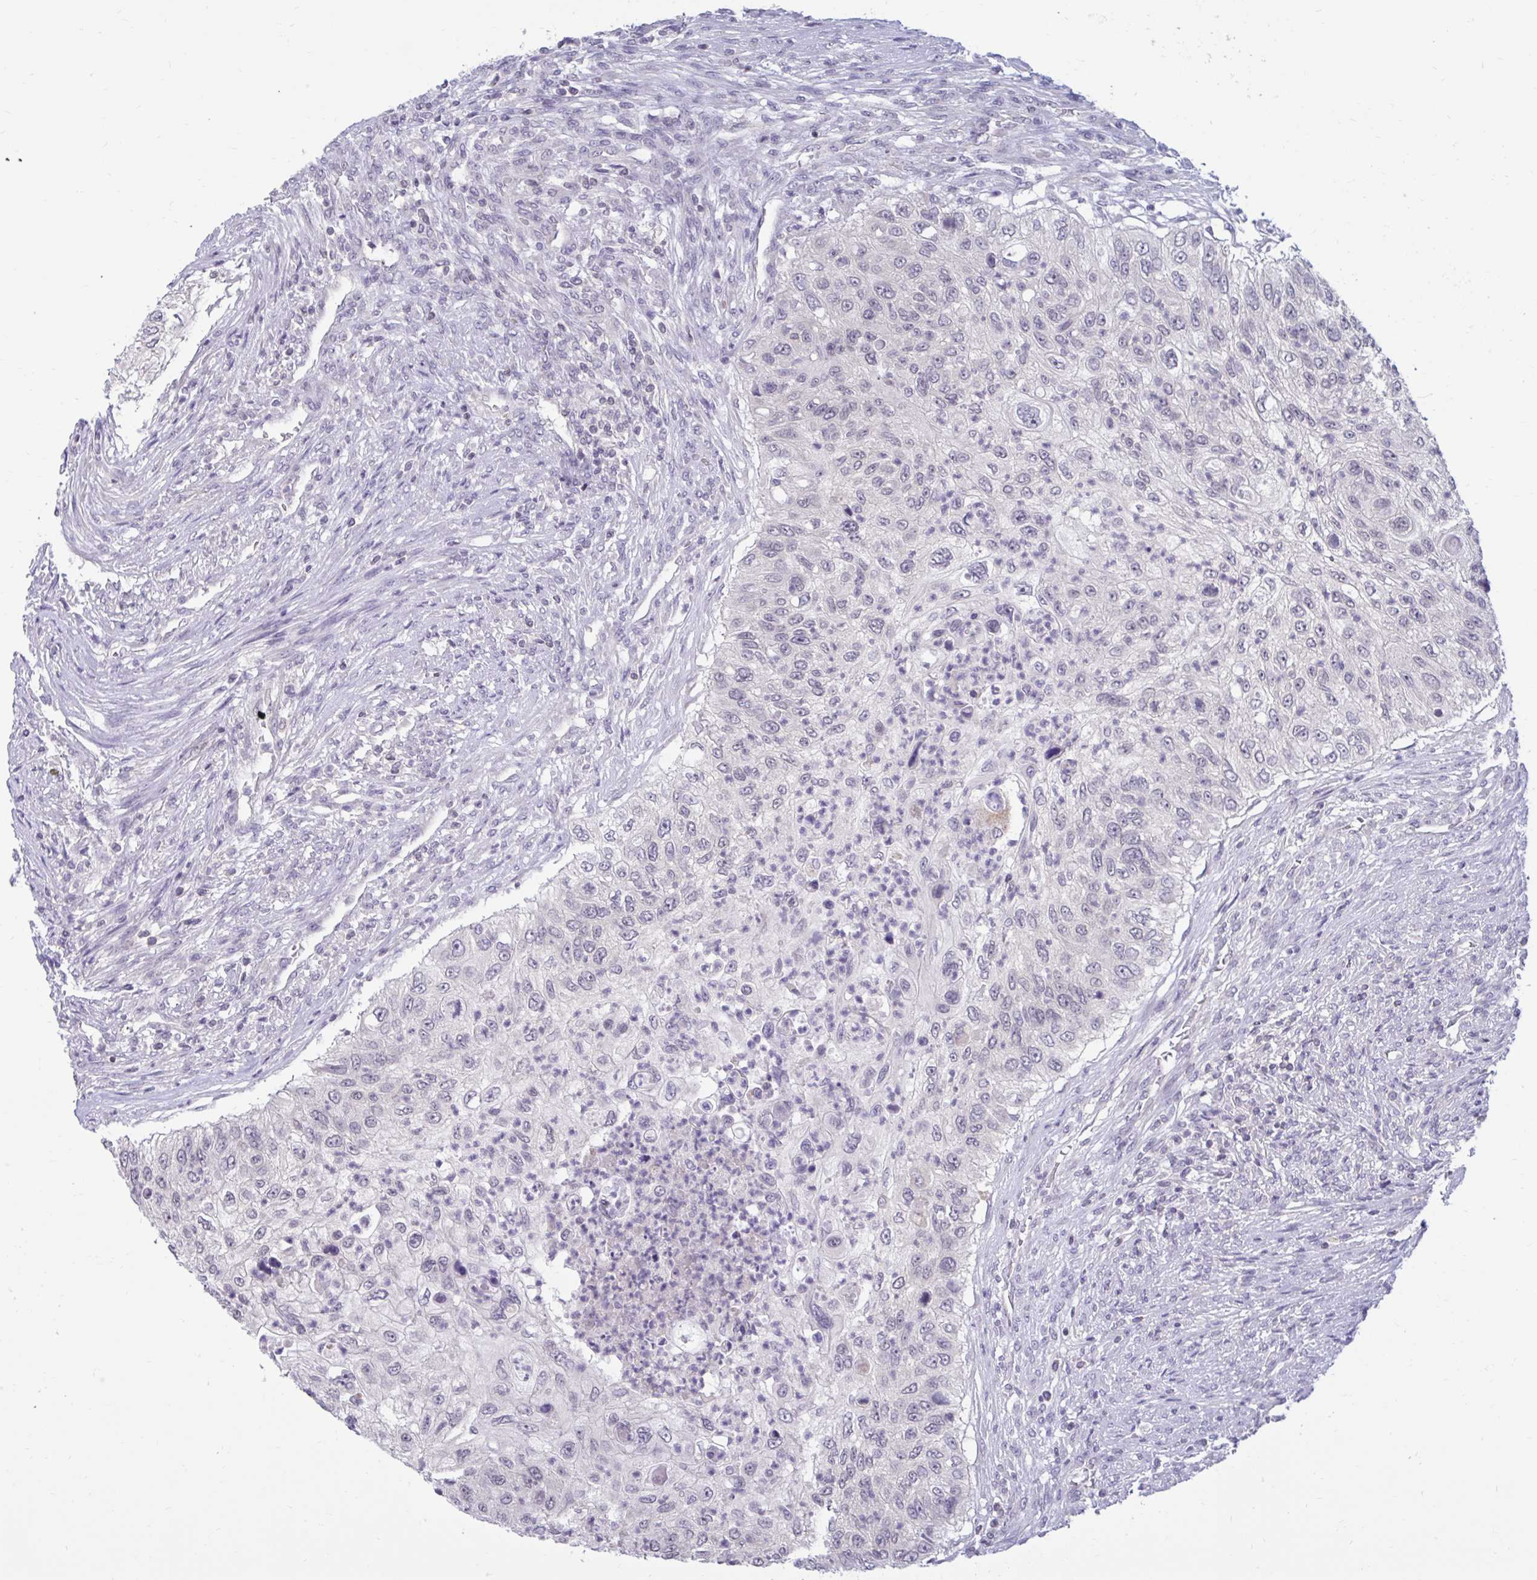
{"staining": {"intensity": "negative", "quantity": "none", "location": "none"}, "tissue": "urothelial cancer", "cell_type": "Tumor cells", "image_type": "cancer", "snomed": [{"axis": "morphology", "description": "Urothelial carcinoma, High grade"}, {"axis": "topography", "description": "Urinary bladder"}], "caption": "This is an immunohistochemistry micrograph of urothelial cancer. There is no expression in tumor cells.", "gene": "ARPP19", "patient": {"sex": "female", "age": 60}}